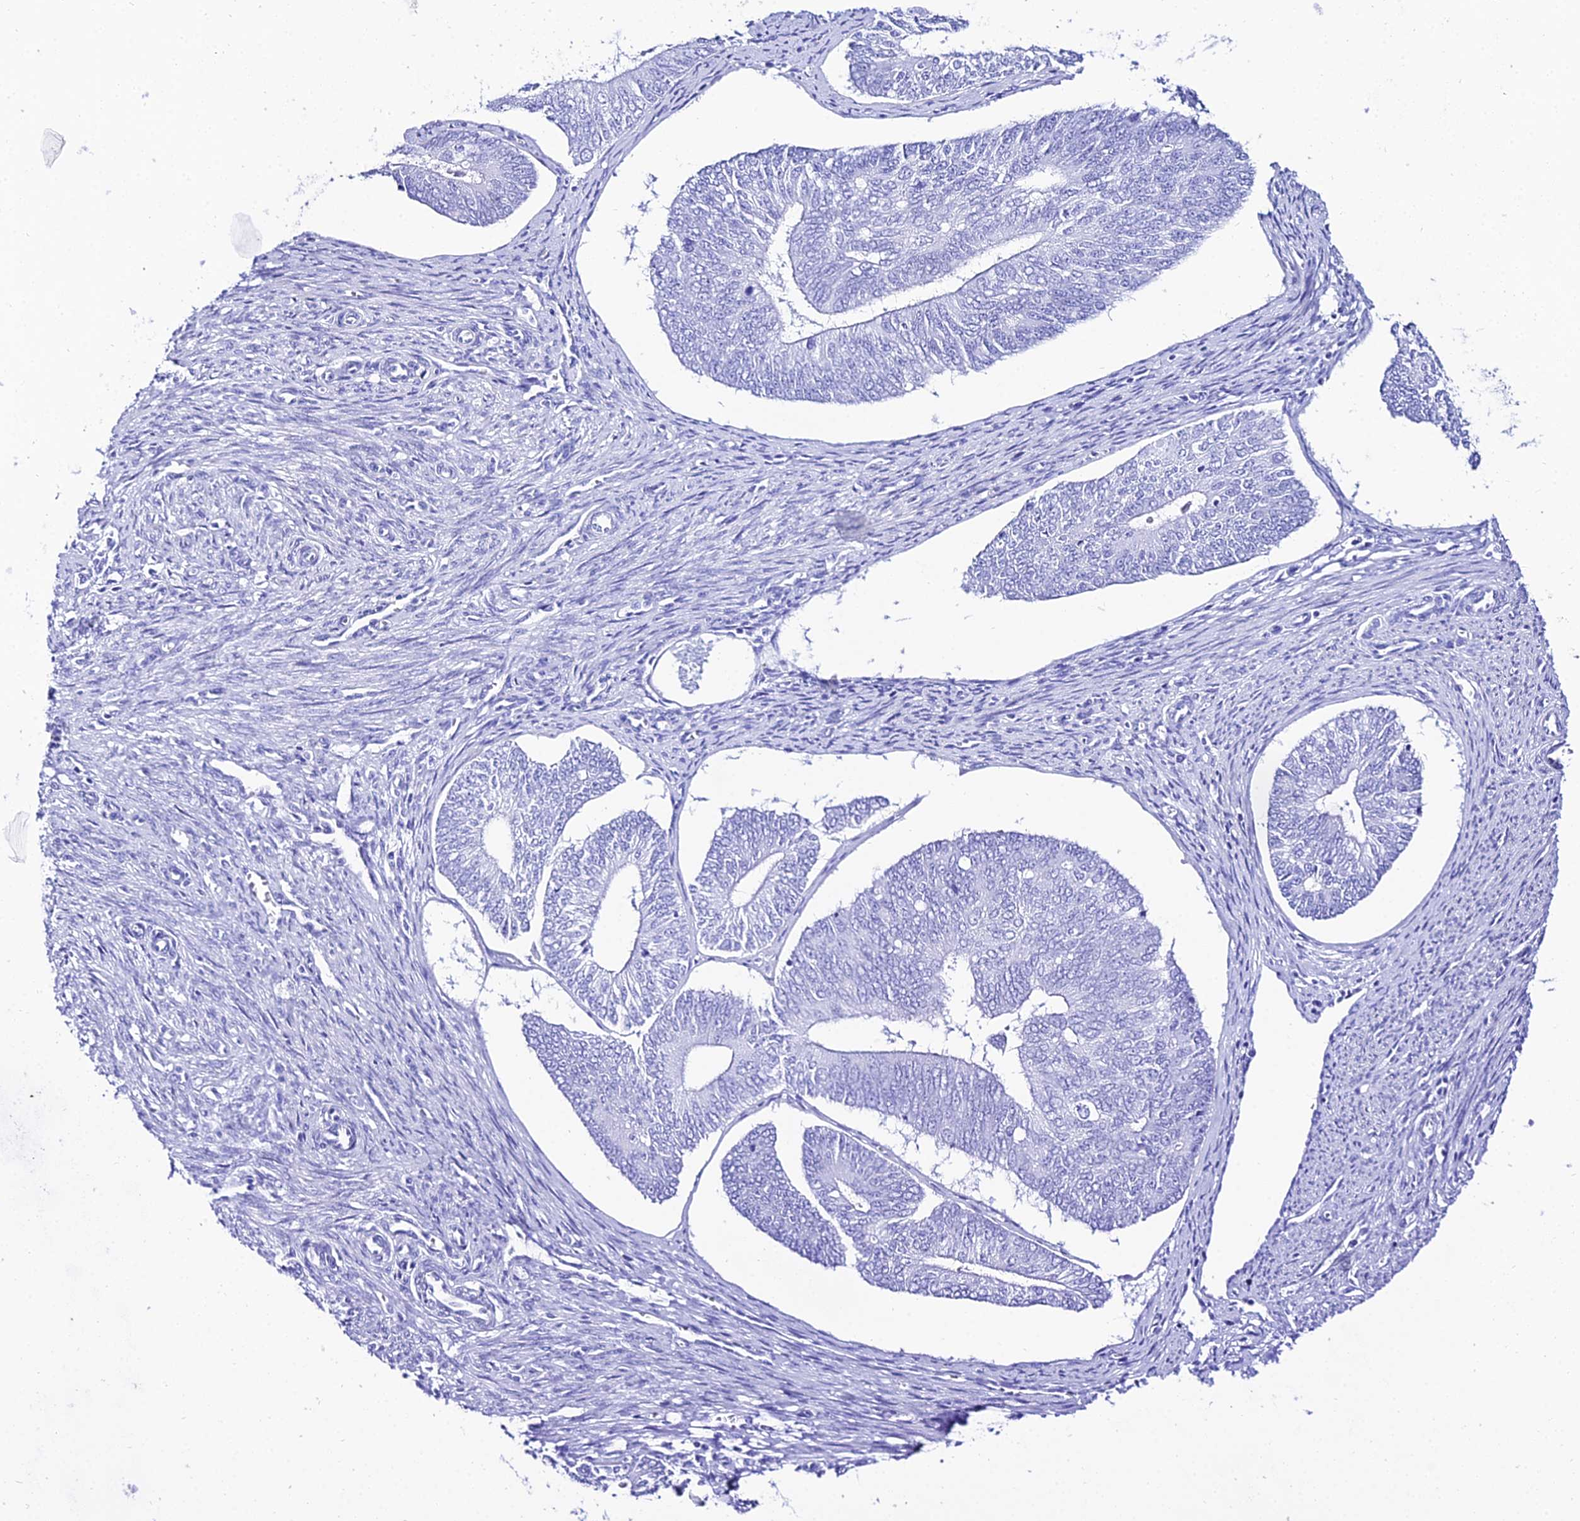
{"staining": {"intensity": "negative", "quantity": "none", "location": "none"}, "tissue": "endometrial cancer", "cell_type": "Tumor cells", "image_type": "cancer", "snomed": [{"axis": "morphology", "description": "Adenocarcinoma, NOS"}, {"axis": "topography", "description": "Endometrium"}], "caption": "This photomicrograph is of endometrial cancer (adenocarcinoma) stained with IHC to label a protein in brown with the nuclei are counter-stained blue. There is no expression in tumor cells.", "gene": "TRMT44", "patient": {"sex": "female", "age": 68}}